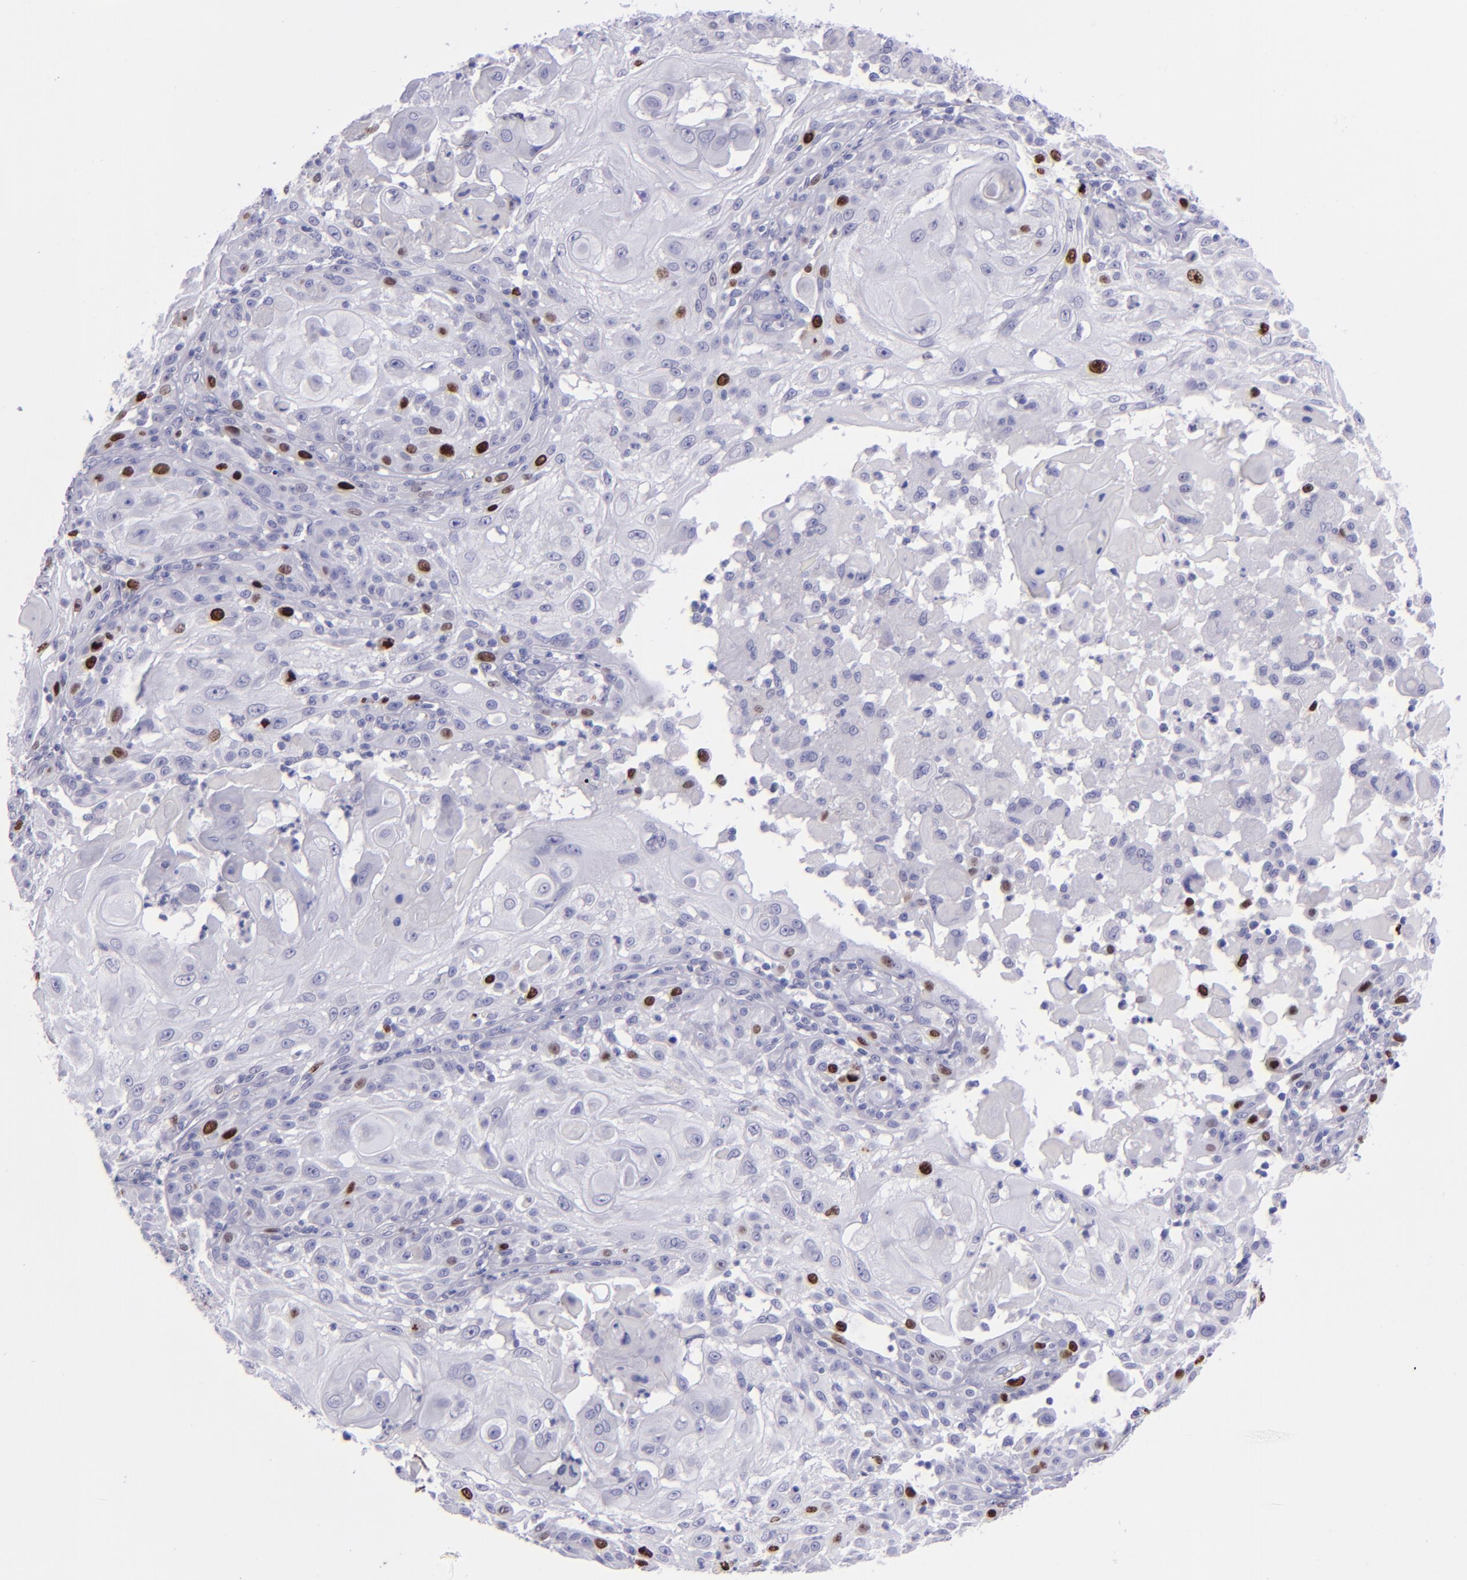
{"staining": {"intensity": "strong", "quantity": "<25%", "location": "nuclear"}, "tissue": "skin cancer", "cell_type": "Tumor cells", "image_type": "cancer", "snomed": [{"axis": "morphology", "description": "Squamous cell carcinoma, NOS"}, {"axis": "topography", "description": "Skin"}], "caption": "A high-resolution histopathology image shows immunohistochemistry staining of squamous cell carcinoma (skin), which exhibits strong nuclear expression in approximately <25% of tumor cells.", "gene": "TOP2A", "patient": {"sex": "female", "age": 89}}